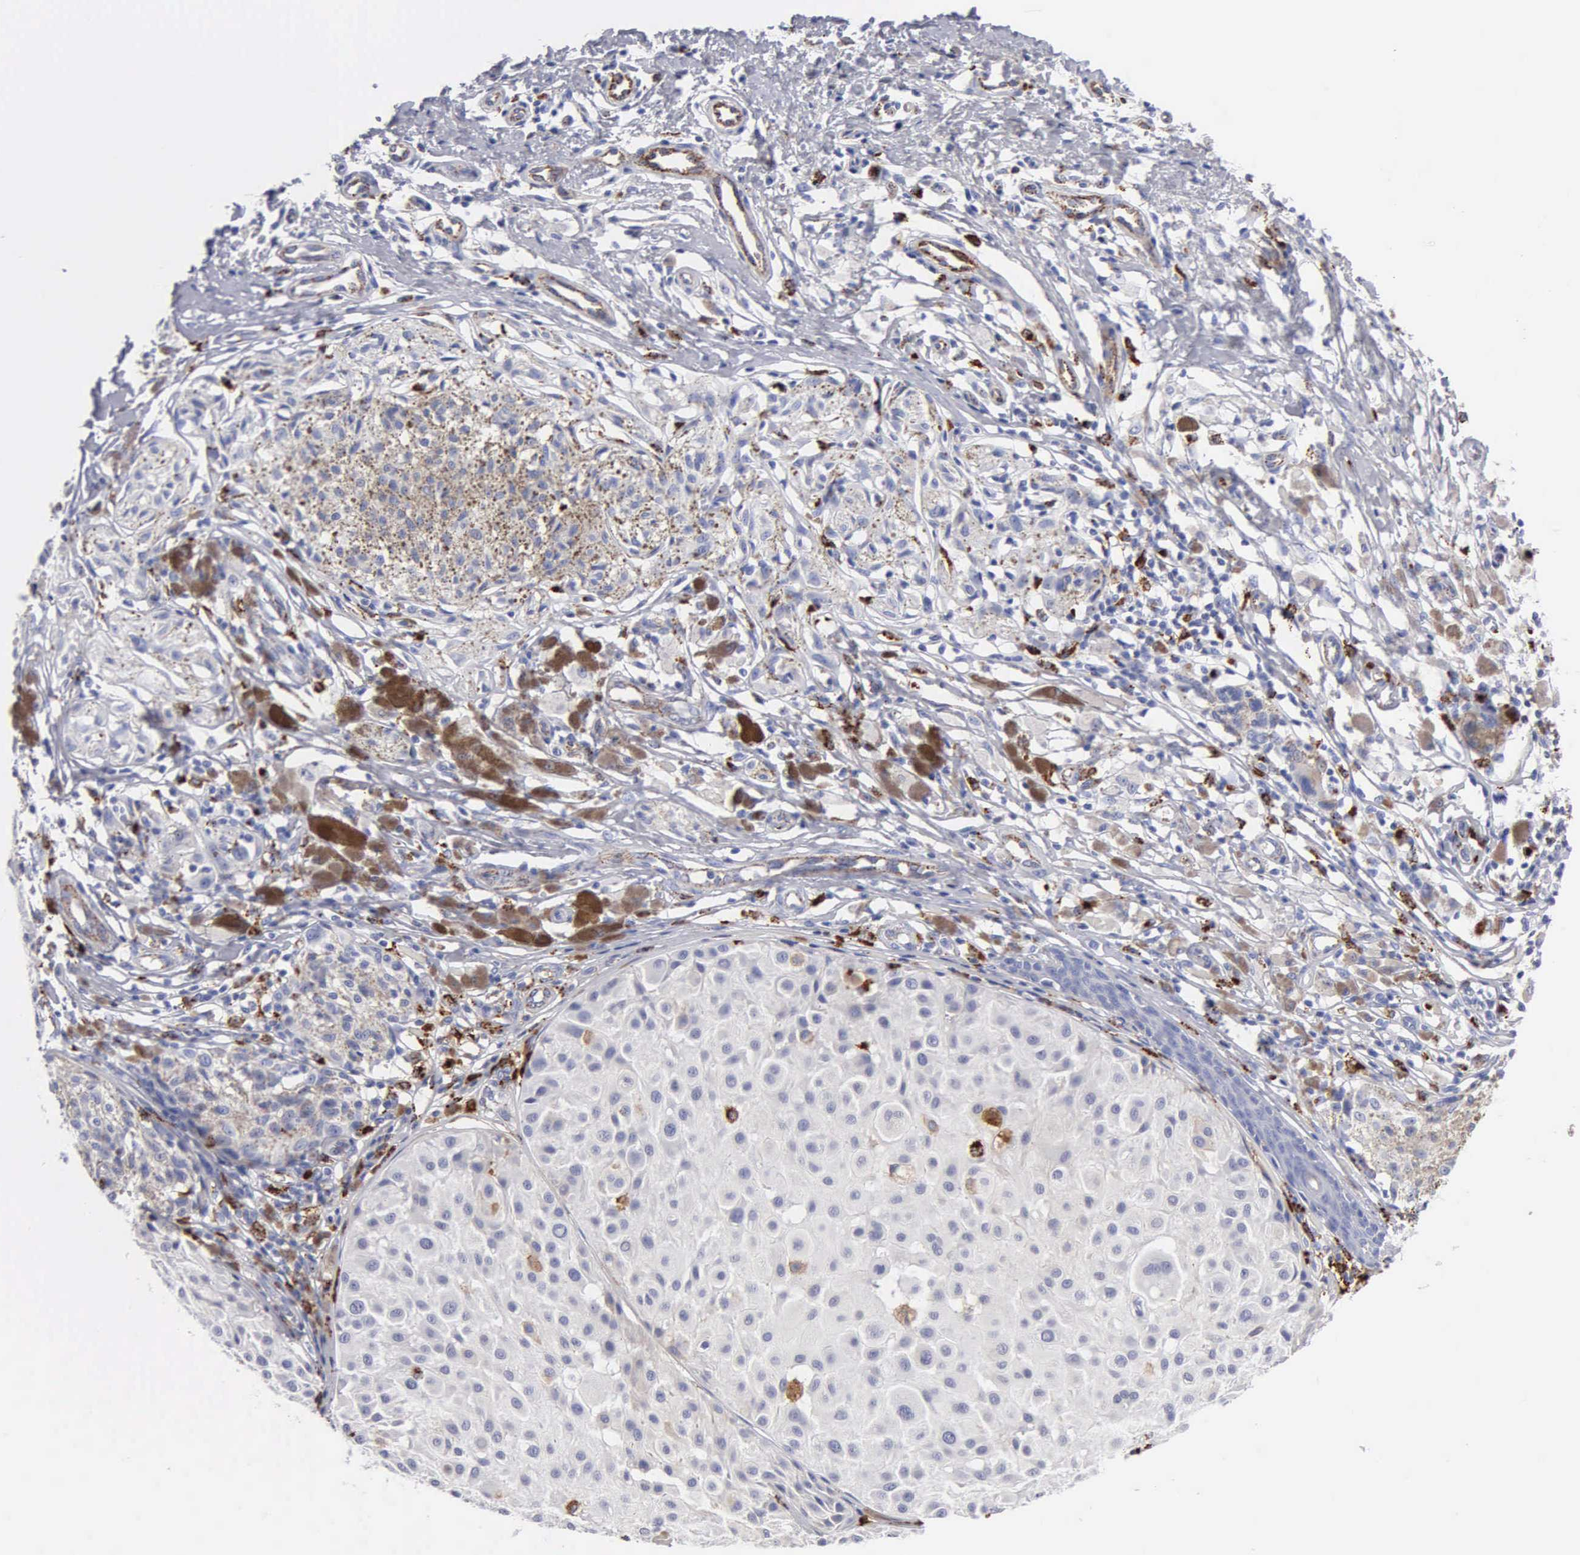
{"staining": {"intensity": "weak", "quantity": "25%-75%", "location": "cytoplasmic/membranous"}, "tissue": "melanoma", "cell_type": "Tumor cells", "image_type": "cancer", "snomed": [{"axis": "morphology", "description": "Malignant melanoma, NOS"}, {"axis": "topography", "description": "Skin"}], "caption": "Tumor cells demonstrate low levels of weak cytoplasmic/membranous positivity in approximately 25%-75% of cells in human malignant melanoma.", "gene": "CTSH", "patient": {"sex": "male", "age": 36}}